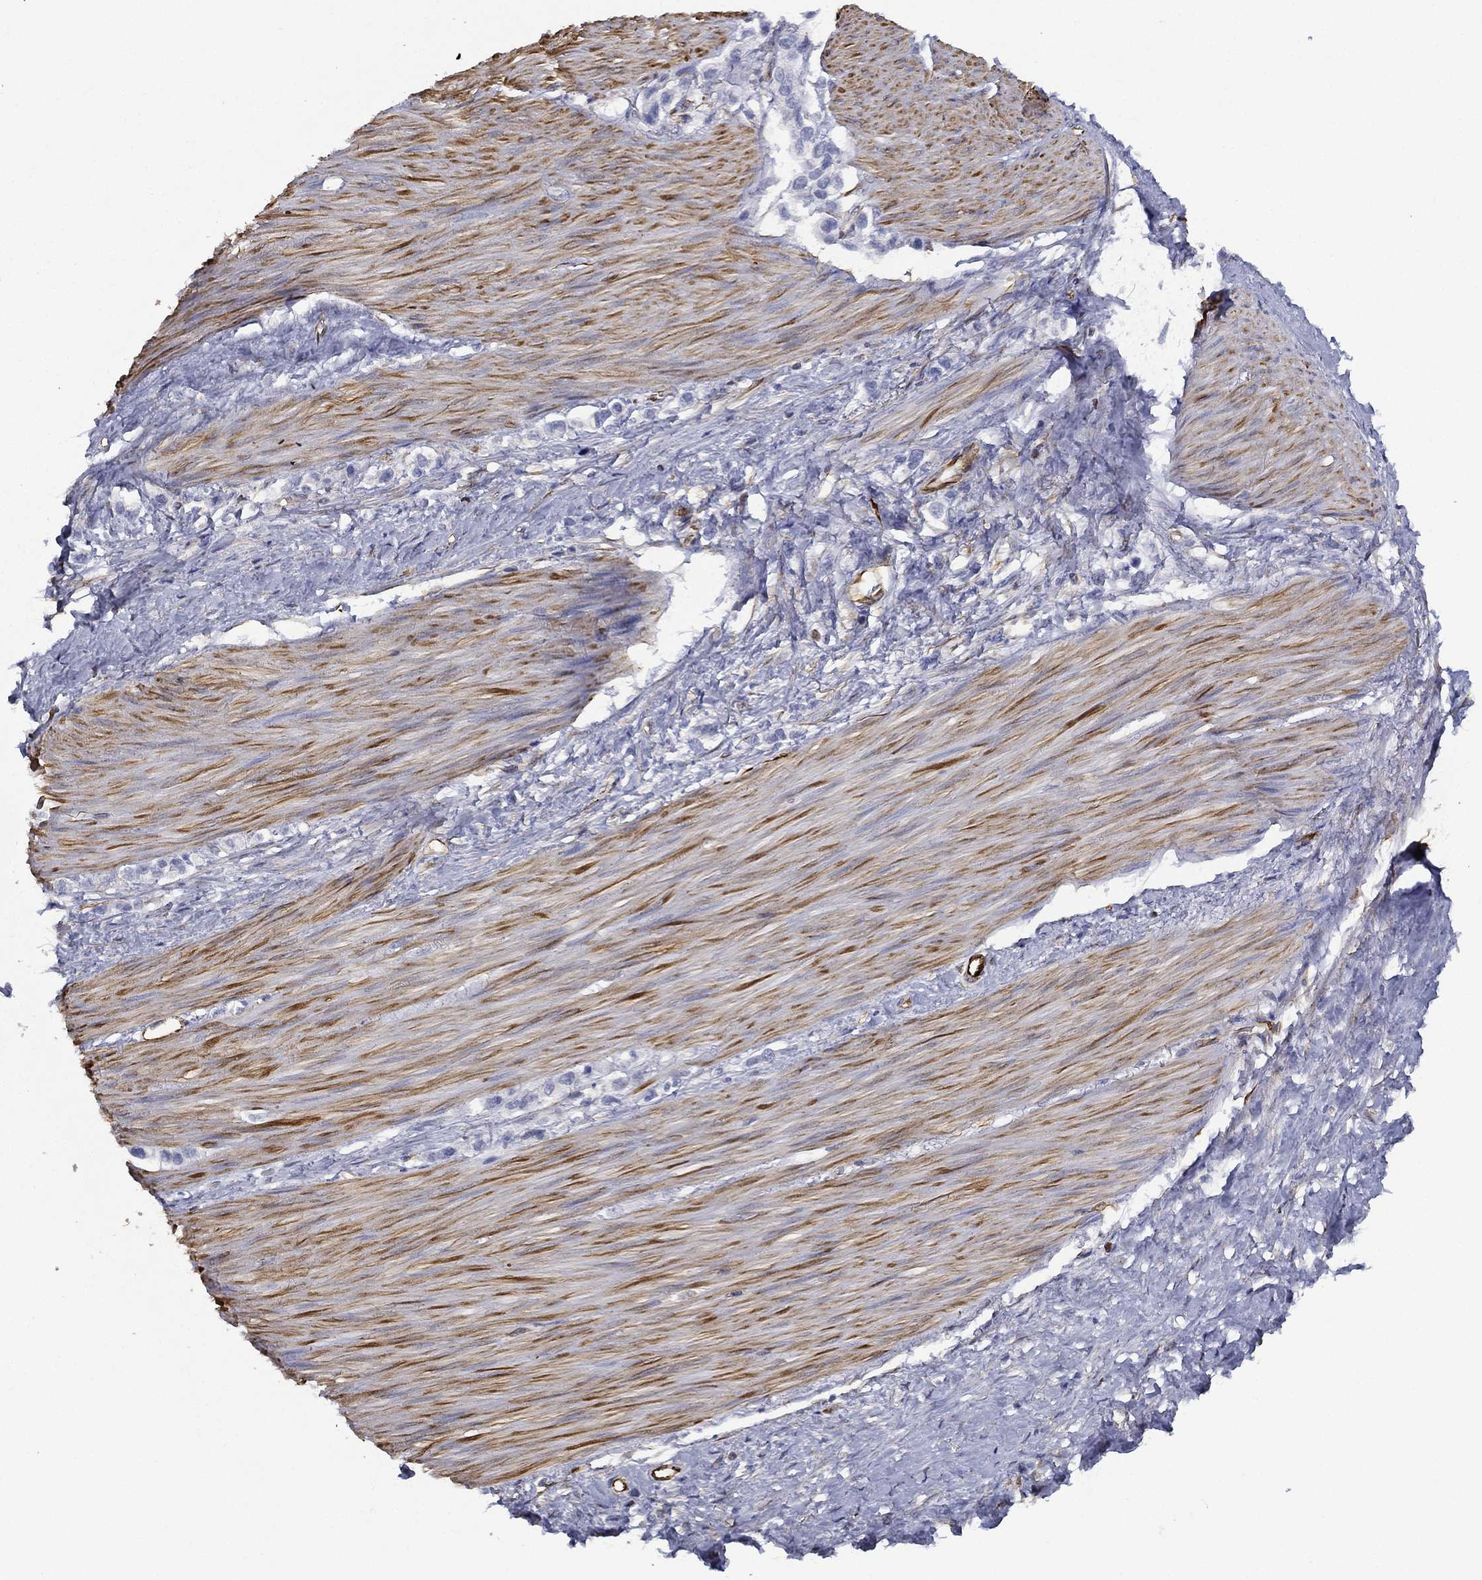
{"staining": {"intensity": "negative", "quantity": "none", "location": "none"}, "tissue": "stomach cancer", "cell_type": "Tumor cells", "image_type": "cancer", "snomed": [{"axis": "morphology", "description": "Normal tissue, NOS"}, {"axis": "morphology", "description": "Adenocarcinoma, NOS"}, {"axis": "morphology", "description": "Adenocarcinoma, High grade"}, {"axis": "topography", "description": "Stomach, upper"}, {"axis": "topography", "description": "Stomach"}], "caption": "A histopathology image of human stomach cancer (adenocarcinoma) is negative for staining in tumor cells.", "gene": "MAS1", "patient": {"sex": "female", "age": 65}}